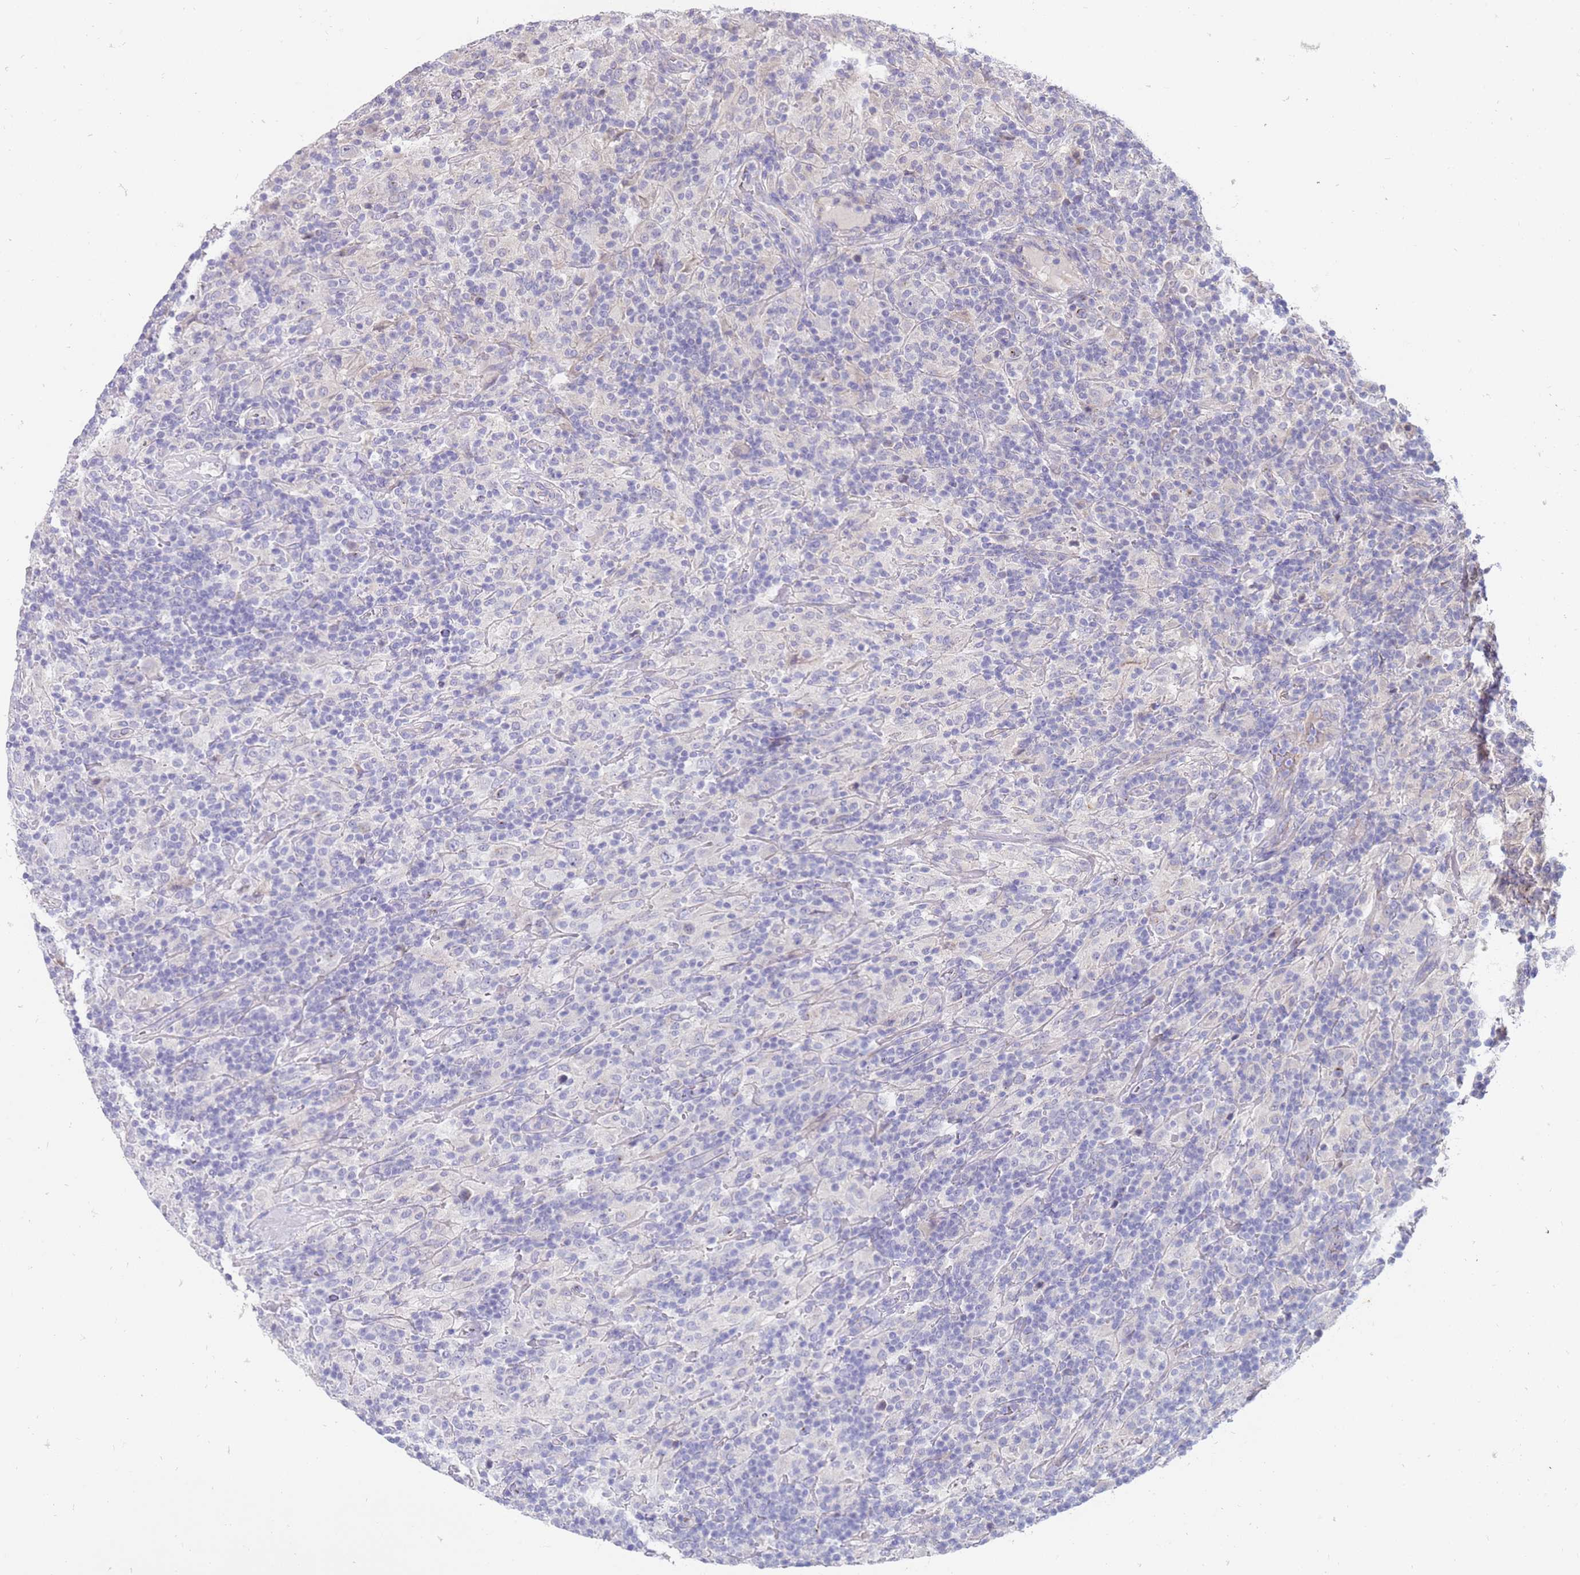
{"staining": {"intensity": "negative", "quantity": "none", "location": "none"}, "tissue": "lymphoma", "cell_type": "Tumor cells", "image_type": "cancer", "snomed": [{"axis": "morphology", "description": "Hodgkin's disease, NOS"}, {"axis": "topography", "description": "Lymph node"}], "caption": "This micrograph is of Hodgkin's disease stained with IHC to label a protein in brown with the nuclei are counter-stained blue. There is no staining in tumor cells.", "gene": "NMUR2", "patient": {"sex": "male", "age": 70}}